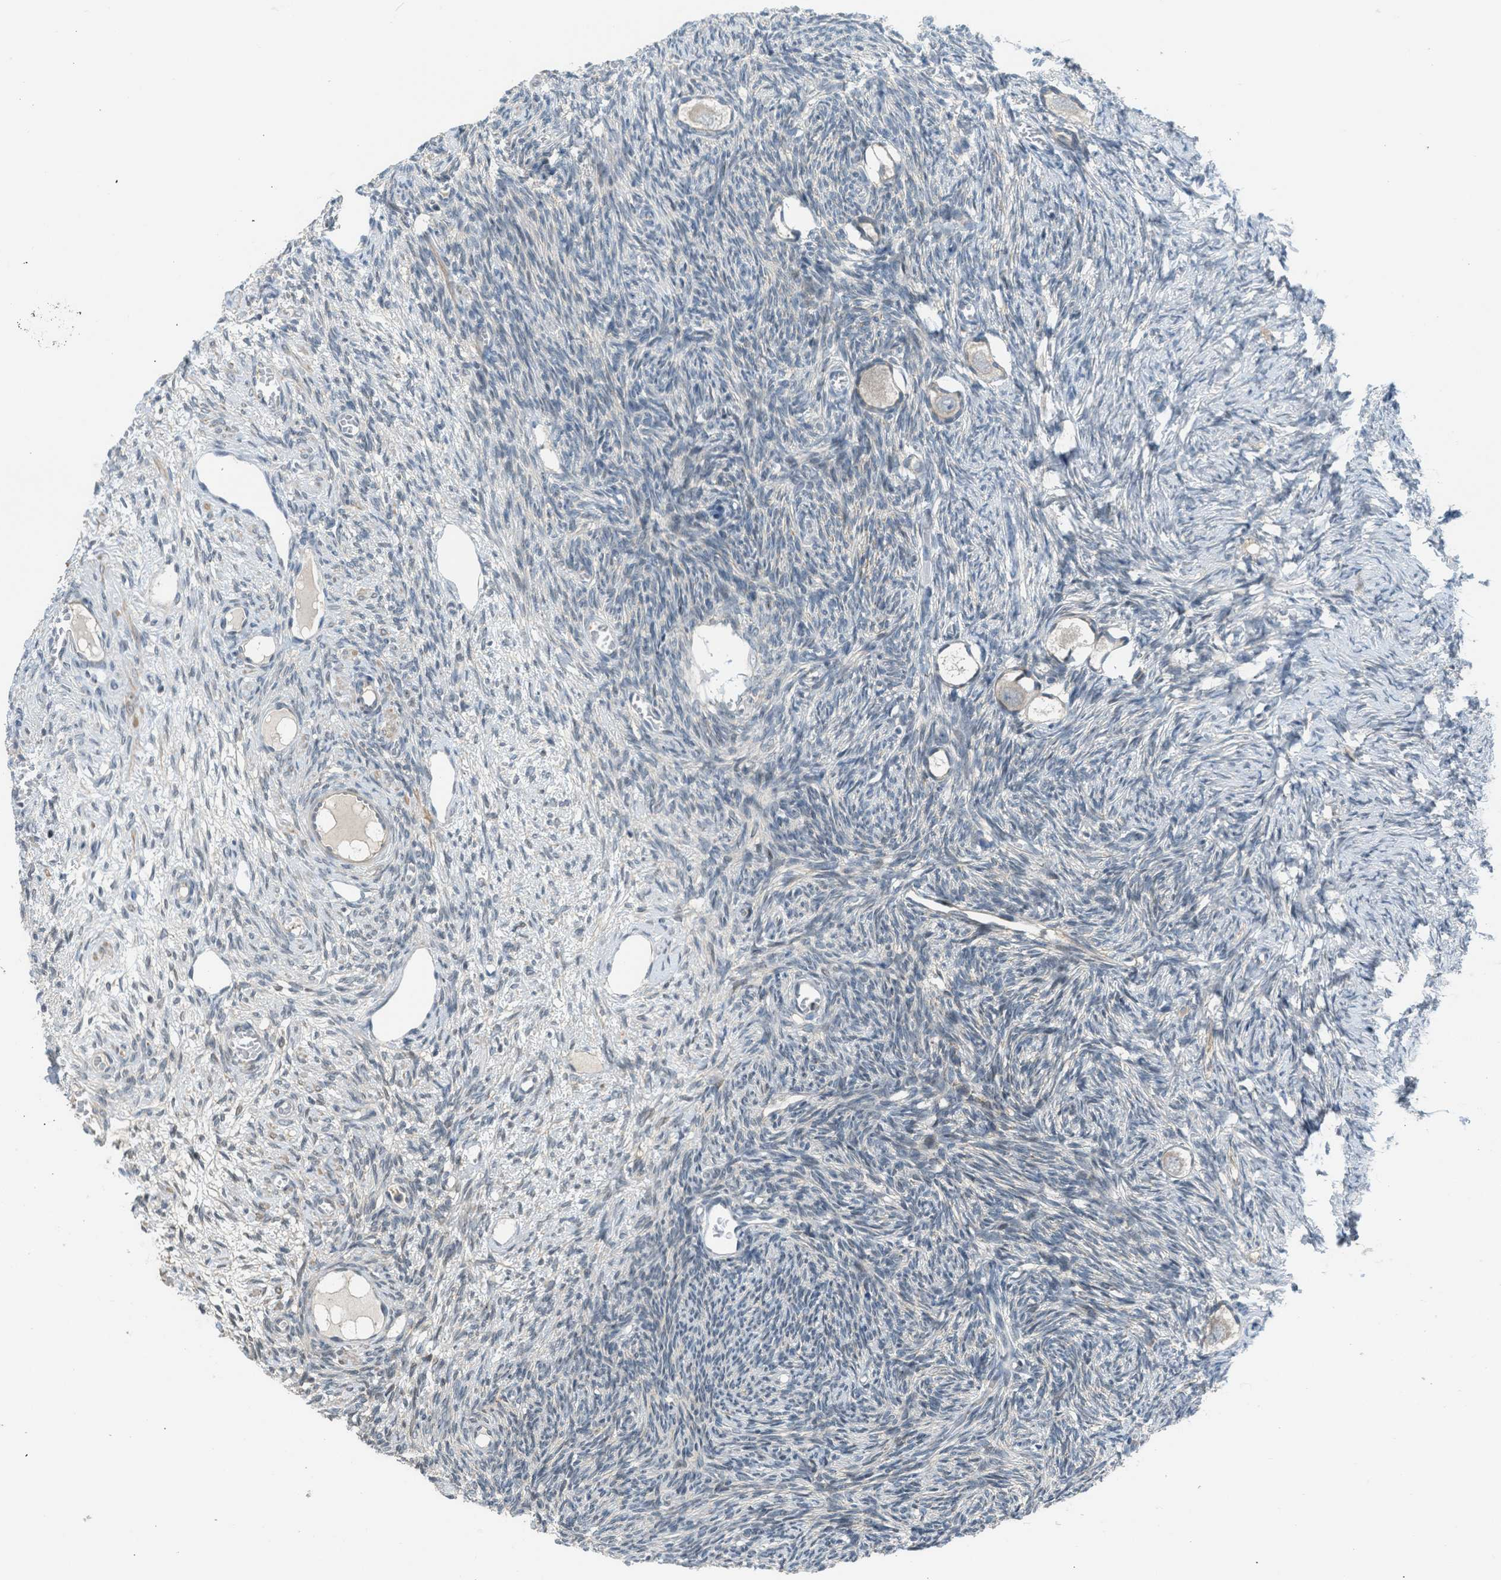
{"staining": {"intensity": "weak", "quantity": "25%-75%", "location": "cytoplasmic/membranous"}, "tissue": "ovary", "cell_type": "Follicle cells", "image_type": "normal", "snomed": [{"axis": "morphology", "description": "Normal tissue, NOS"}, {"axis": "topography", "description": "Ovary"}], "caption": "This image reveals immunohistochemistry staining of benign human ovary, with low weak cytoplasmic/membranous expression in approximately 25%-75% of follicle cells.", "gene": "TTBK2", "patient": {"sex": "female", "age": 27}}